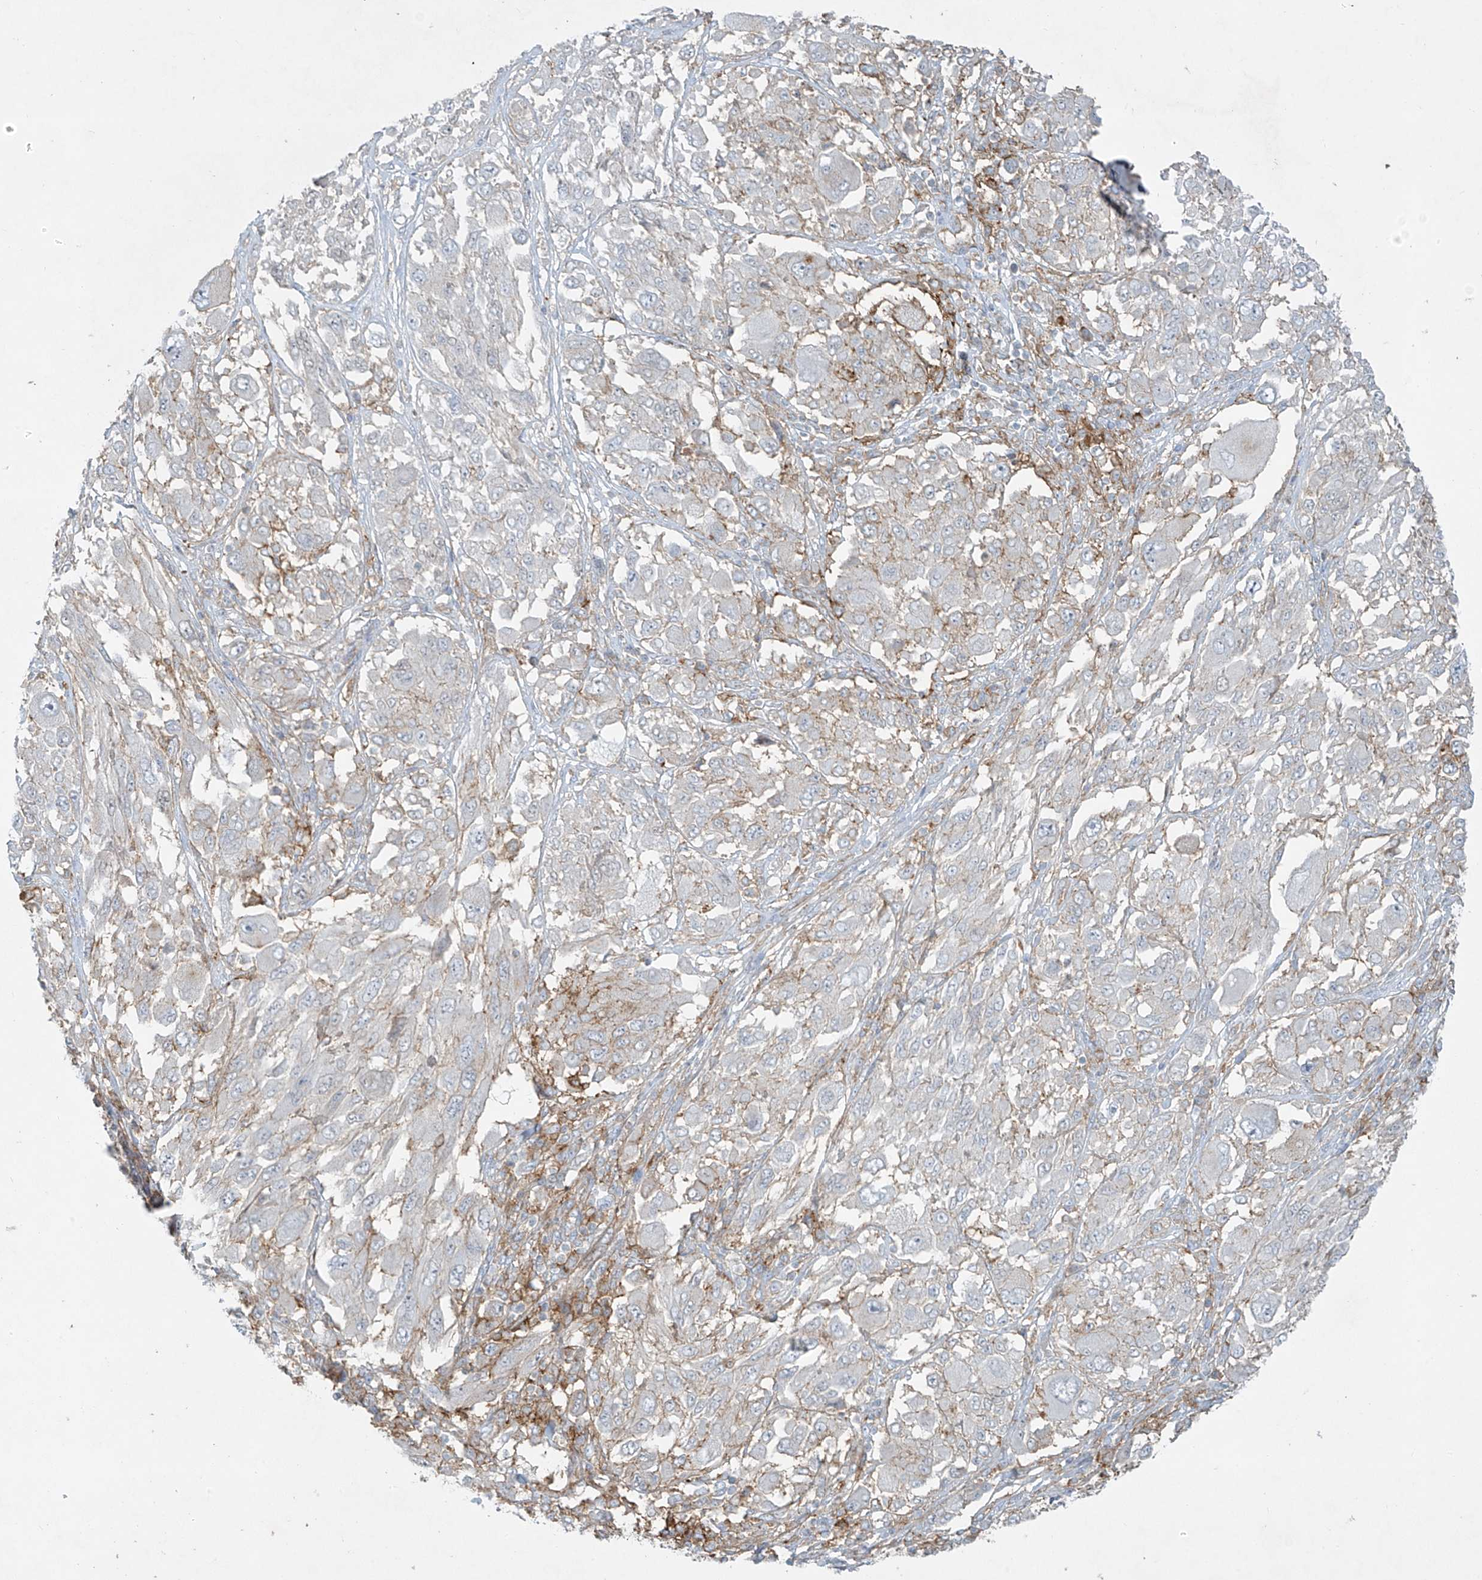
{"staining": {"intensity": "negative", "quantity": "none", "location": "none"}, "tissue": "melanoma", "cell_type": "Tumor cells", "image_type": "cancer", "snomed": [{"axis": "morphology", "description": "Malignant melanoma, NOS"}, {"axis": "topography", "description": "Skin"}], "caption": "The histopathology image demonstrates no significant staining in tumor cells of melanoma.", "gene": "VAMP5", "patient": {"sex": "female", "age": 91}}